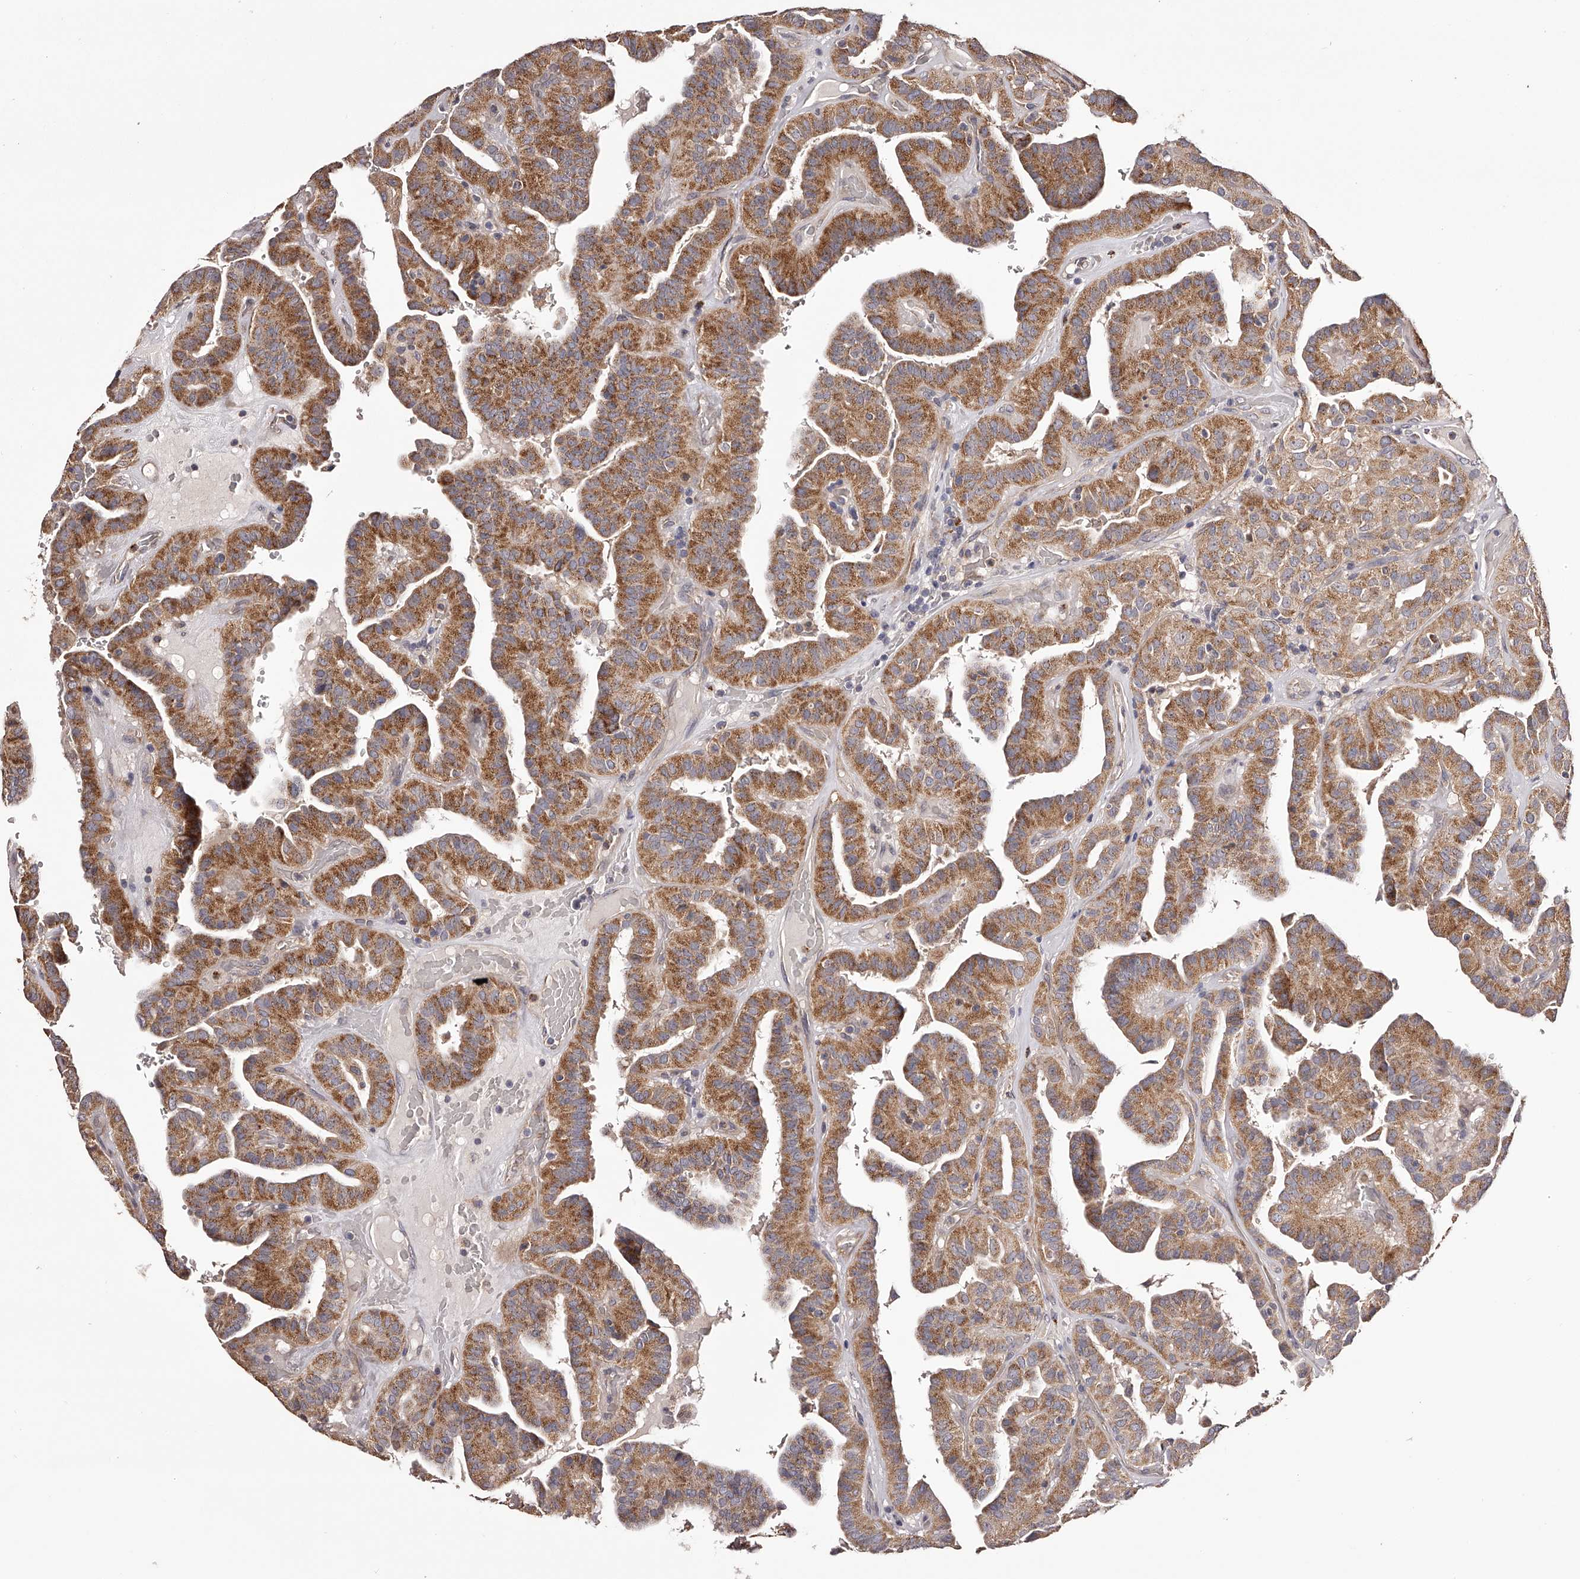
{"staining": {"intensity": "moderate", "quantity": ">75%", "location": "cytoplasmic/membranous"}, "tissue": "thyroid cancer", "cell_type": "Tumor cells", "image_type": "cancer", "snomed": [{"axis": "morphology", "description": "Papillary adenocarcinoma, NOS"}, {"axis": "topography", "description": "Thyroid gland"}], "caption": "Thyroid cancer (papillary adenocarcinoma) stained with a brown dye exhibits moderate cytoplasmic/membranous positive positivity in approximately >75% of tumor cells.", "gene": "ODF2L", "patient": {"sex": "male", "age": 77}}